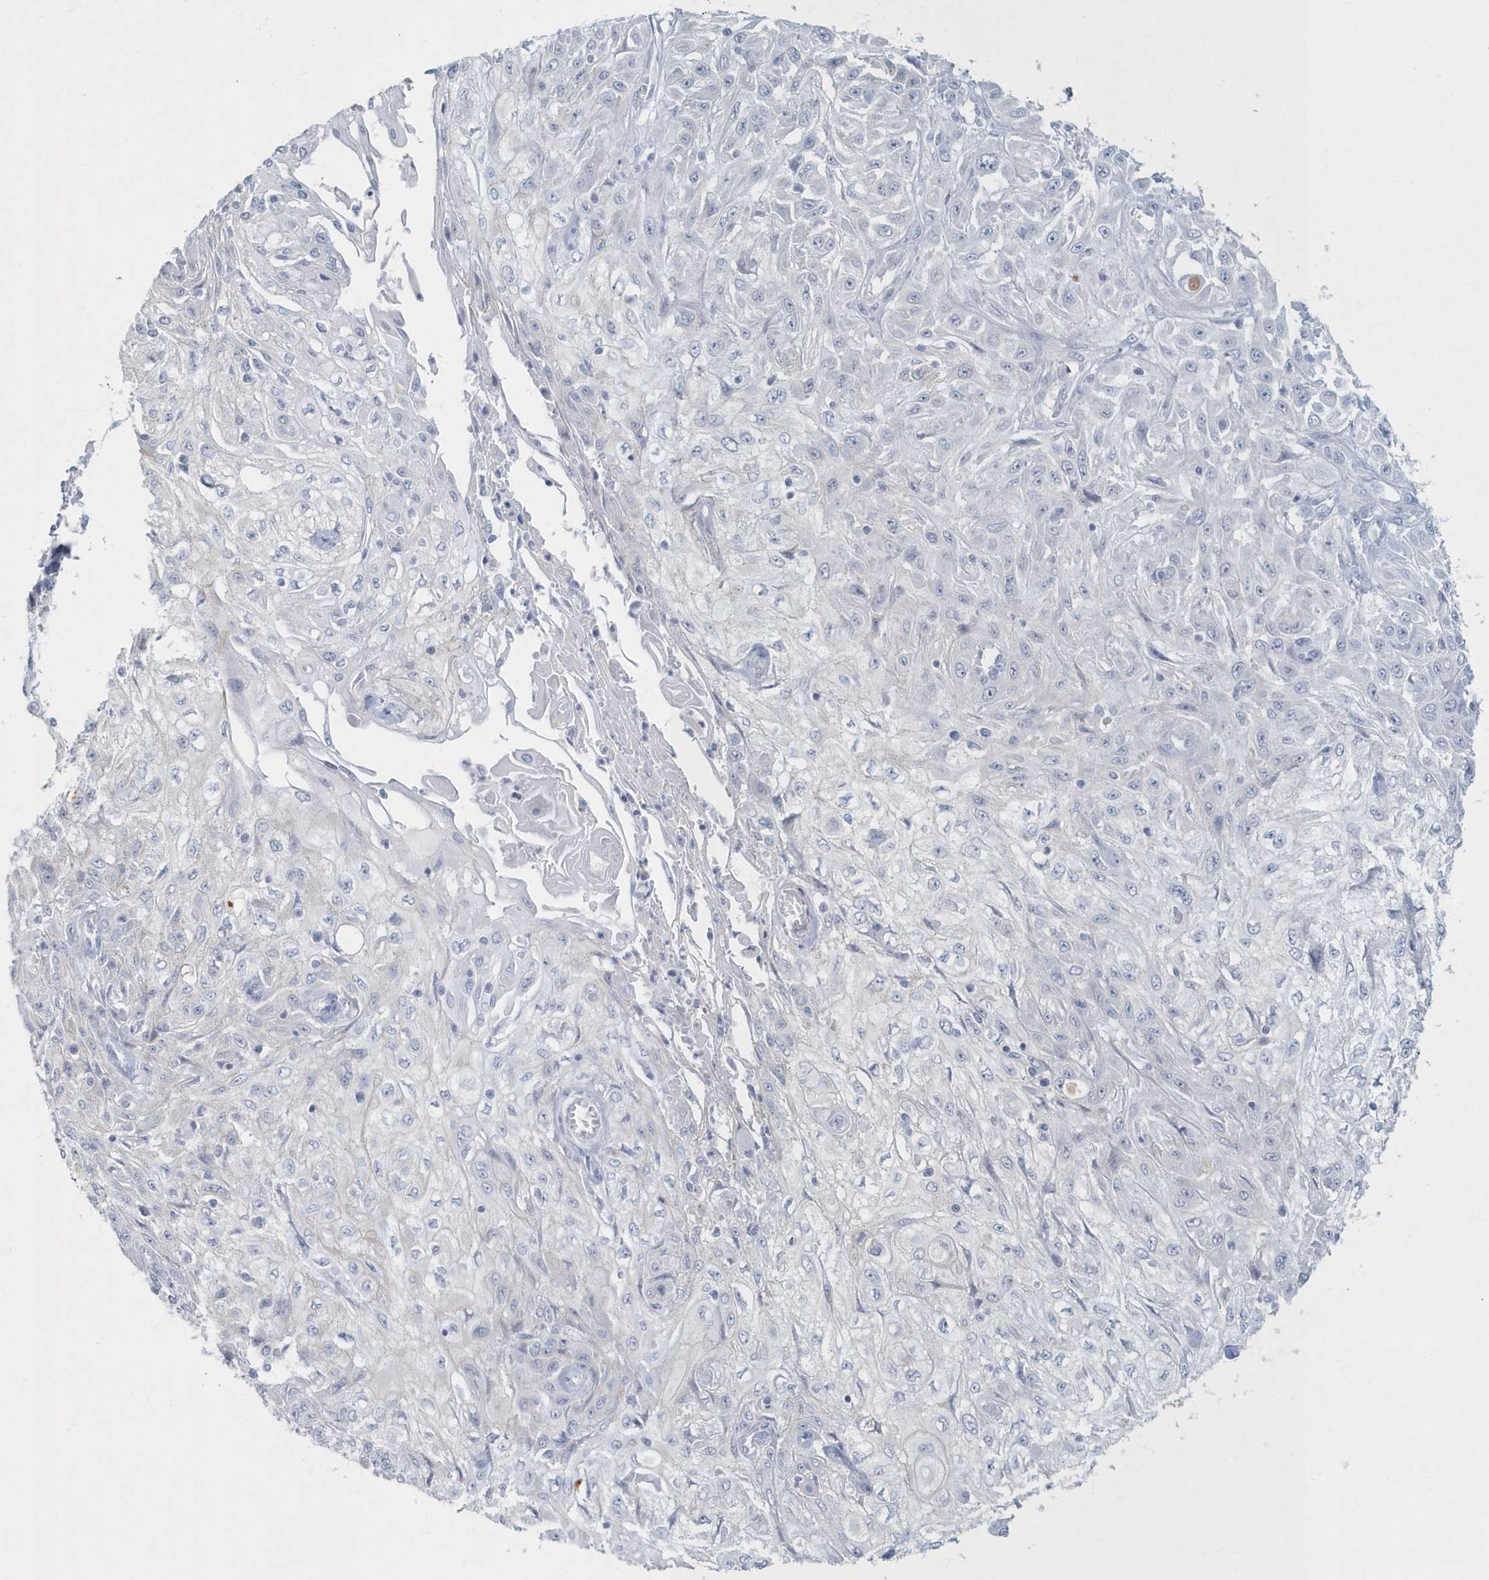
{"staining": {"intensity": "negative", "quantity": "none", "location": "none"}, "tissue": "skin cancer", "cell_type": "Tumor cells", "image_type": "cancer", "snomed": [{"axis": "morphology", "description": "Squamous cell carcinoma, NOS"}, {"axis": "morphology", "description": "Squamous cell carcinoma, metastatic, NOS"}, {"axis": "topography", "description": "Skin"}, {"axis": "topography", "description": "Lymph node"}], "caption": "Photomicrograph shows no protein positivity in tumor cells of skin cancer (squamous cell carcinoma) tissue.", "gene": "MYOT", "patient": {"sex": "male", "age": 75}}